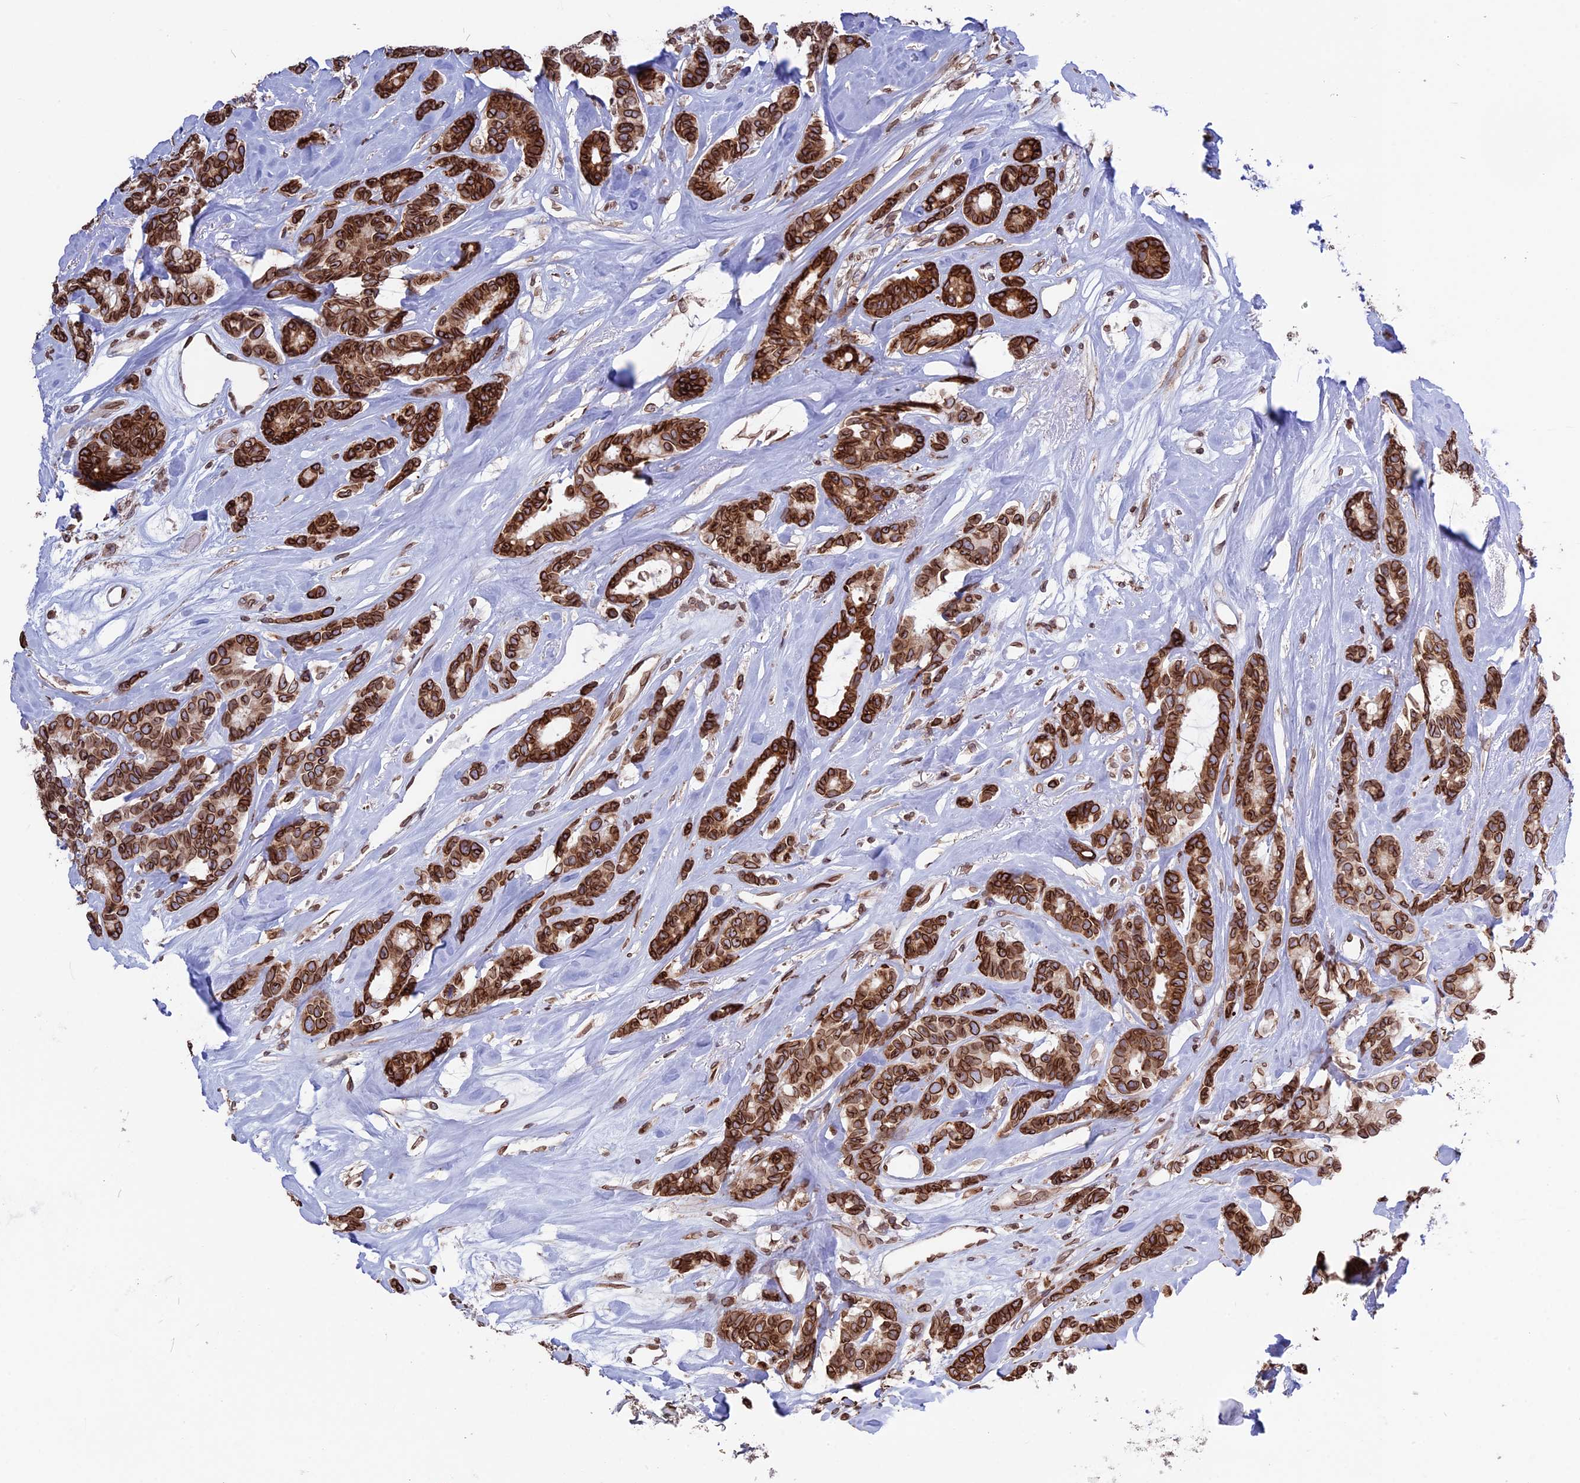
{"staining": {"intensity": "strong", "quantity": ">75%", "location": "cytoplasmic/membranous,nuclear"}, "tissue": "breast cancer", "cell_type": "Tumor cells", "image_type": "cancer", "snomed": [{"axis": "morphology", "description": "Duct carcinoma"}, {"axis": "topography", "description": "Breast"}], "caption": "This is an image of immunohistochemistry staining of intraductal carcinoma (breast), which shows strong positivity in the cytoplasmic/membranous and nuclear of tumor cells.", "gene": "PTCHD4", "patient": {"sex": "female", "age": 87}}